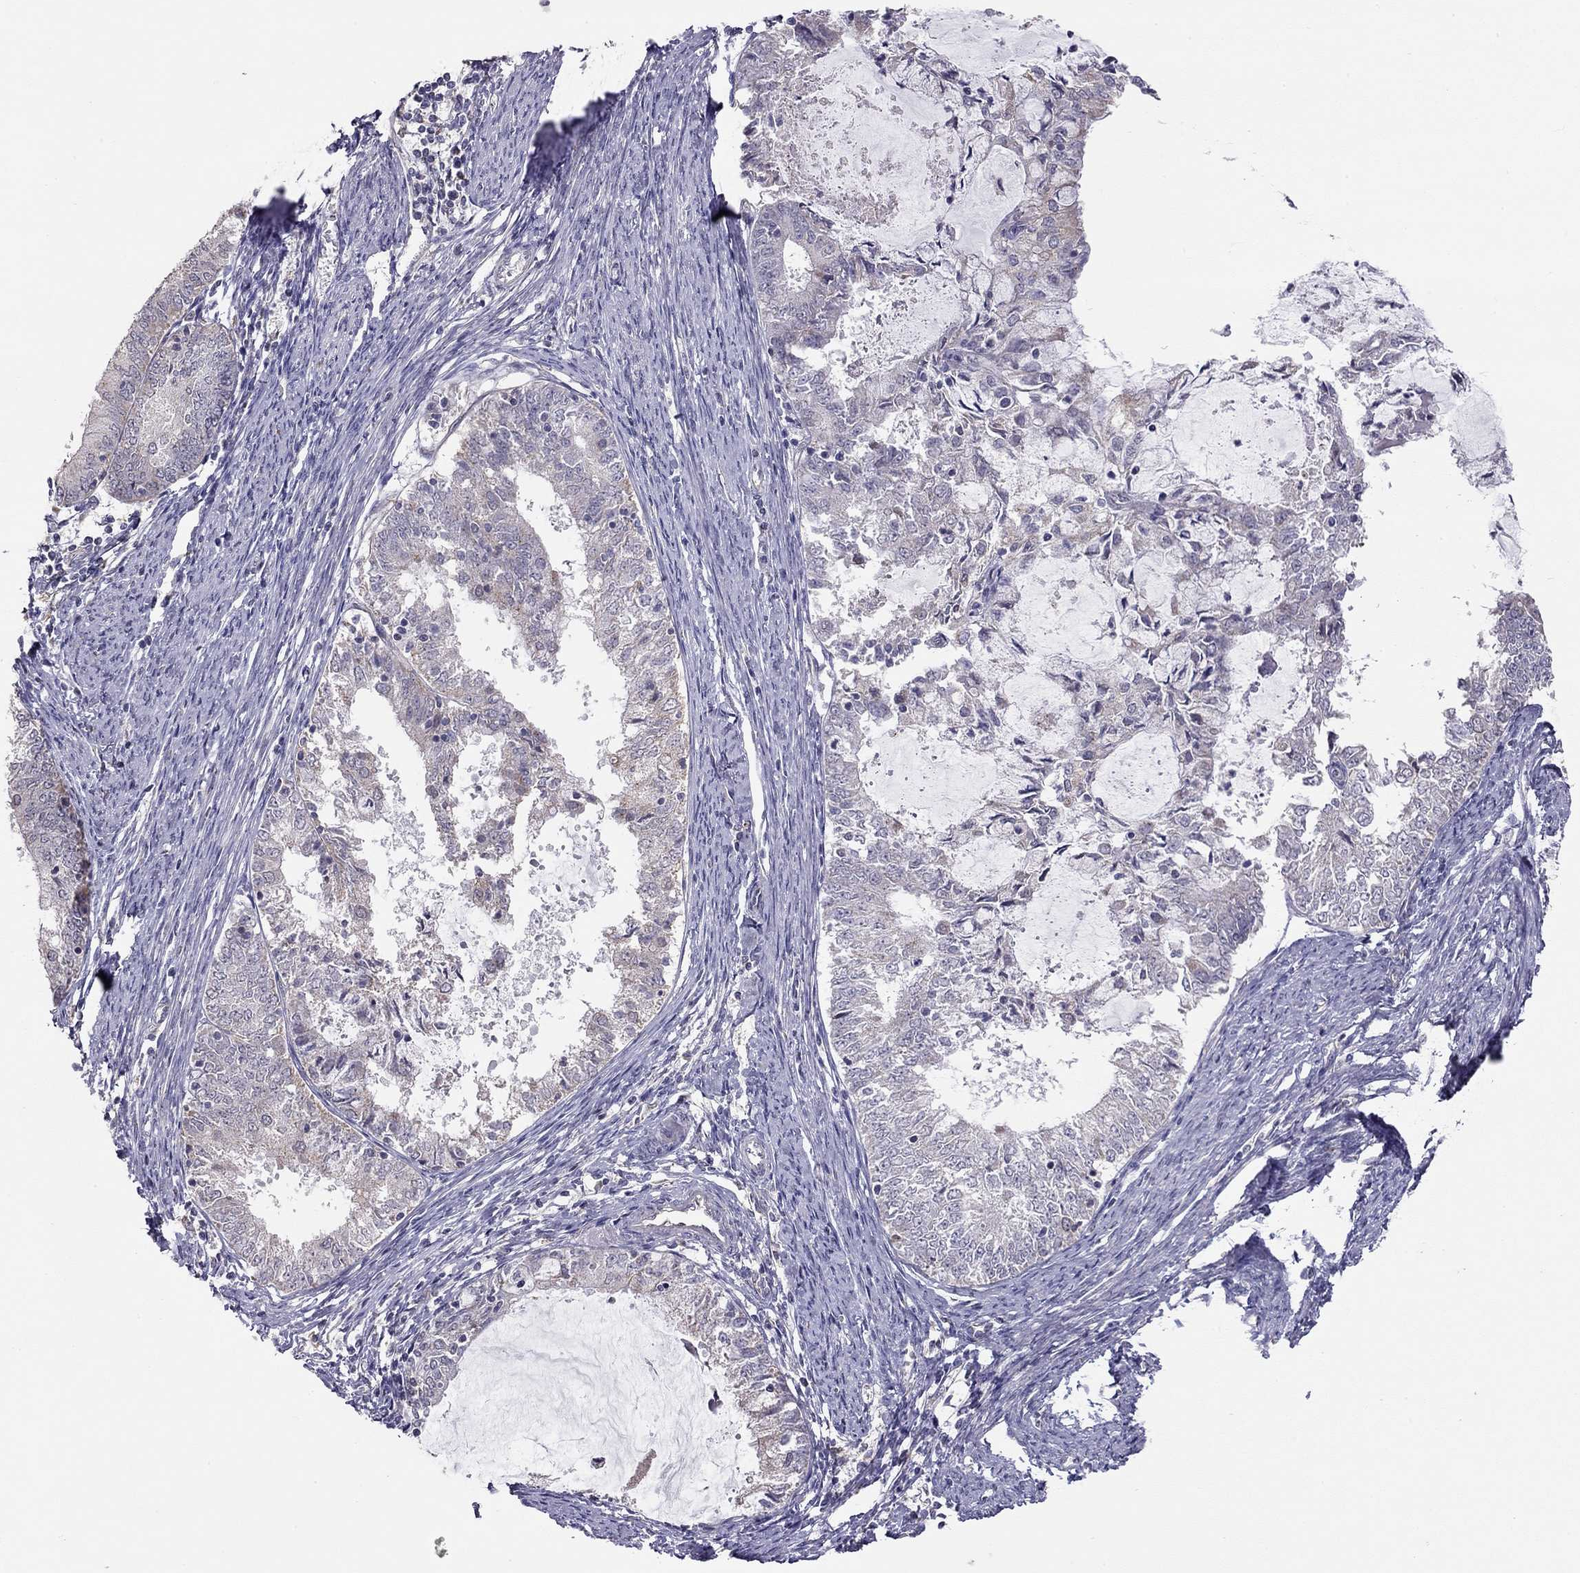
{"staining": {"intensity": "negative", "quantity": "none", "location": "none"}, "tissue": "endometrial cancer", "cell_type": "Tumor cells", "image_type": "cancer", "snomed": [{"axis": "morphology", "description": "Adenocarcinoma, NOS"}, {"axis": "topography", "description": "Endometrium"}], "caption": "This histopathology image is of adenocarcinoma (endometrial) stained with IHC to label a protein in brown with the nuclei are counter-stained blue. There is no staining in tumor cells.", "gene": "LRIT3", "patient": {"sex": "female", "age": 57}}